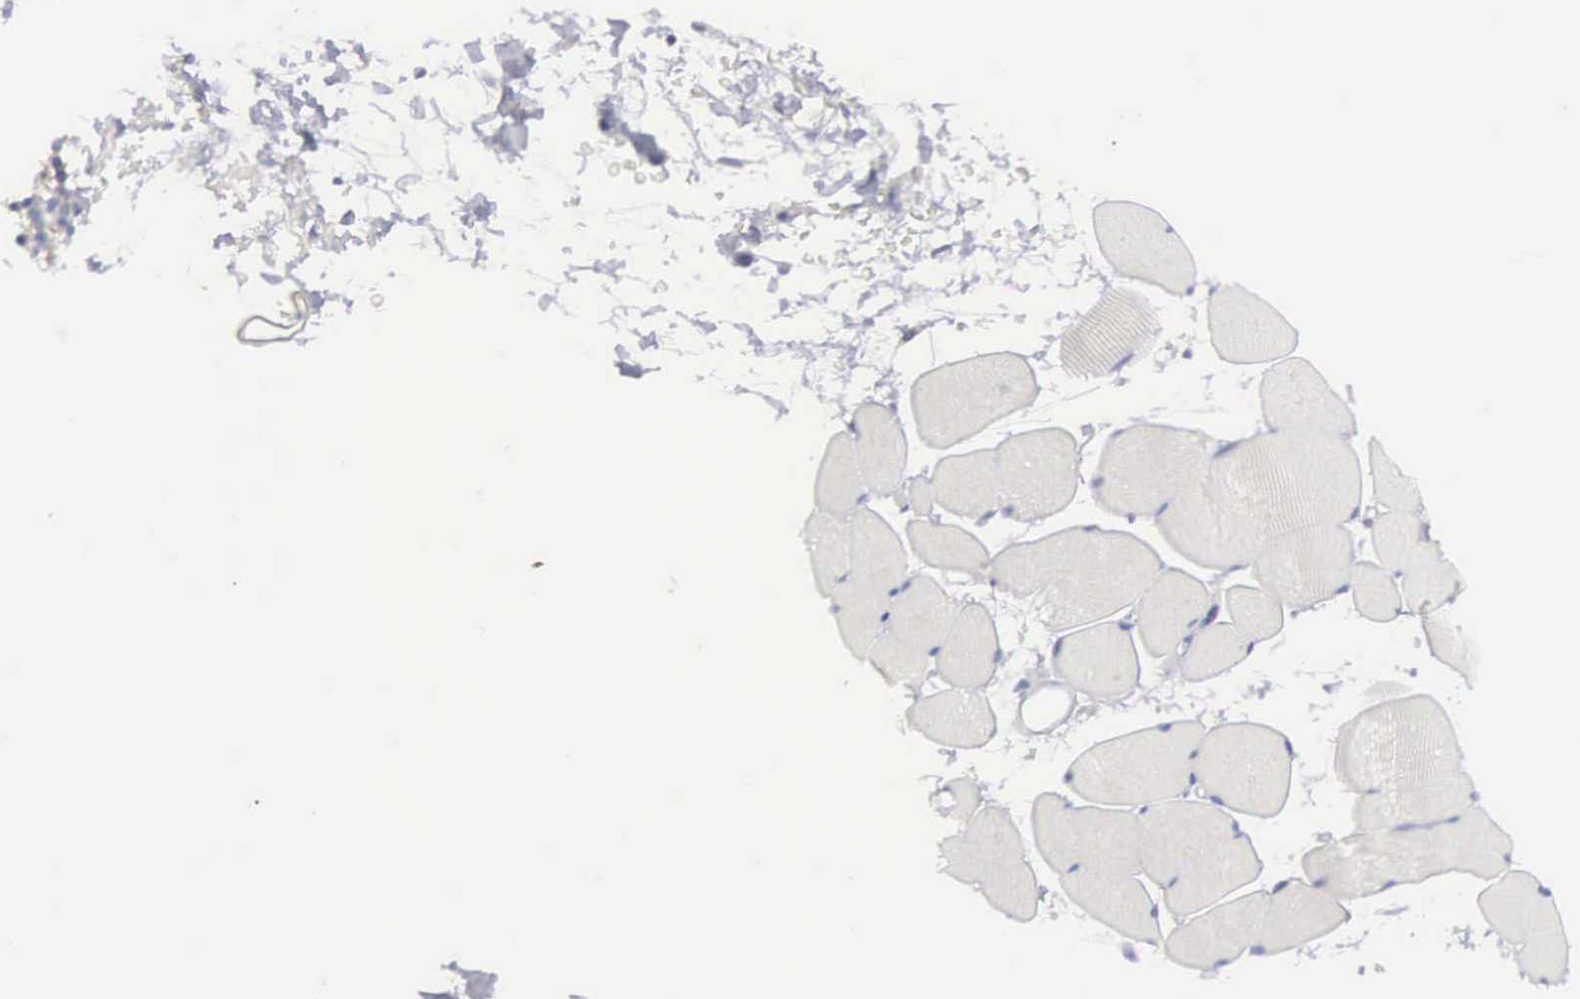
{"staining": {"intensity": "negative", "quantity": "none", "location": "none"}, "tissue": "skeletal muscle", "cell_type": "Myocytes", "image_type": "normal", "snomed": [{"axis": "morphology", "description": "Normal tissue, NOS"}, {"axis": "topography", "description": "Skeletal muscle"}, {"axis": "topography", "description": "Parathyroid gland"}], "caption": "Histopathology image shows no significant protein positivity in myocytes of normal skeletal muscle.", "gene": "ENSG00000285304", "patient": {"sex": "female", "age": 37}}